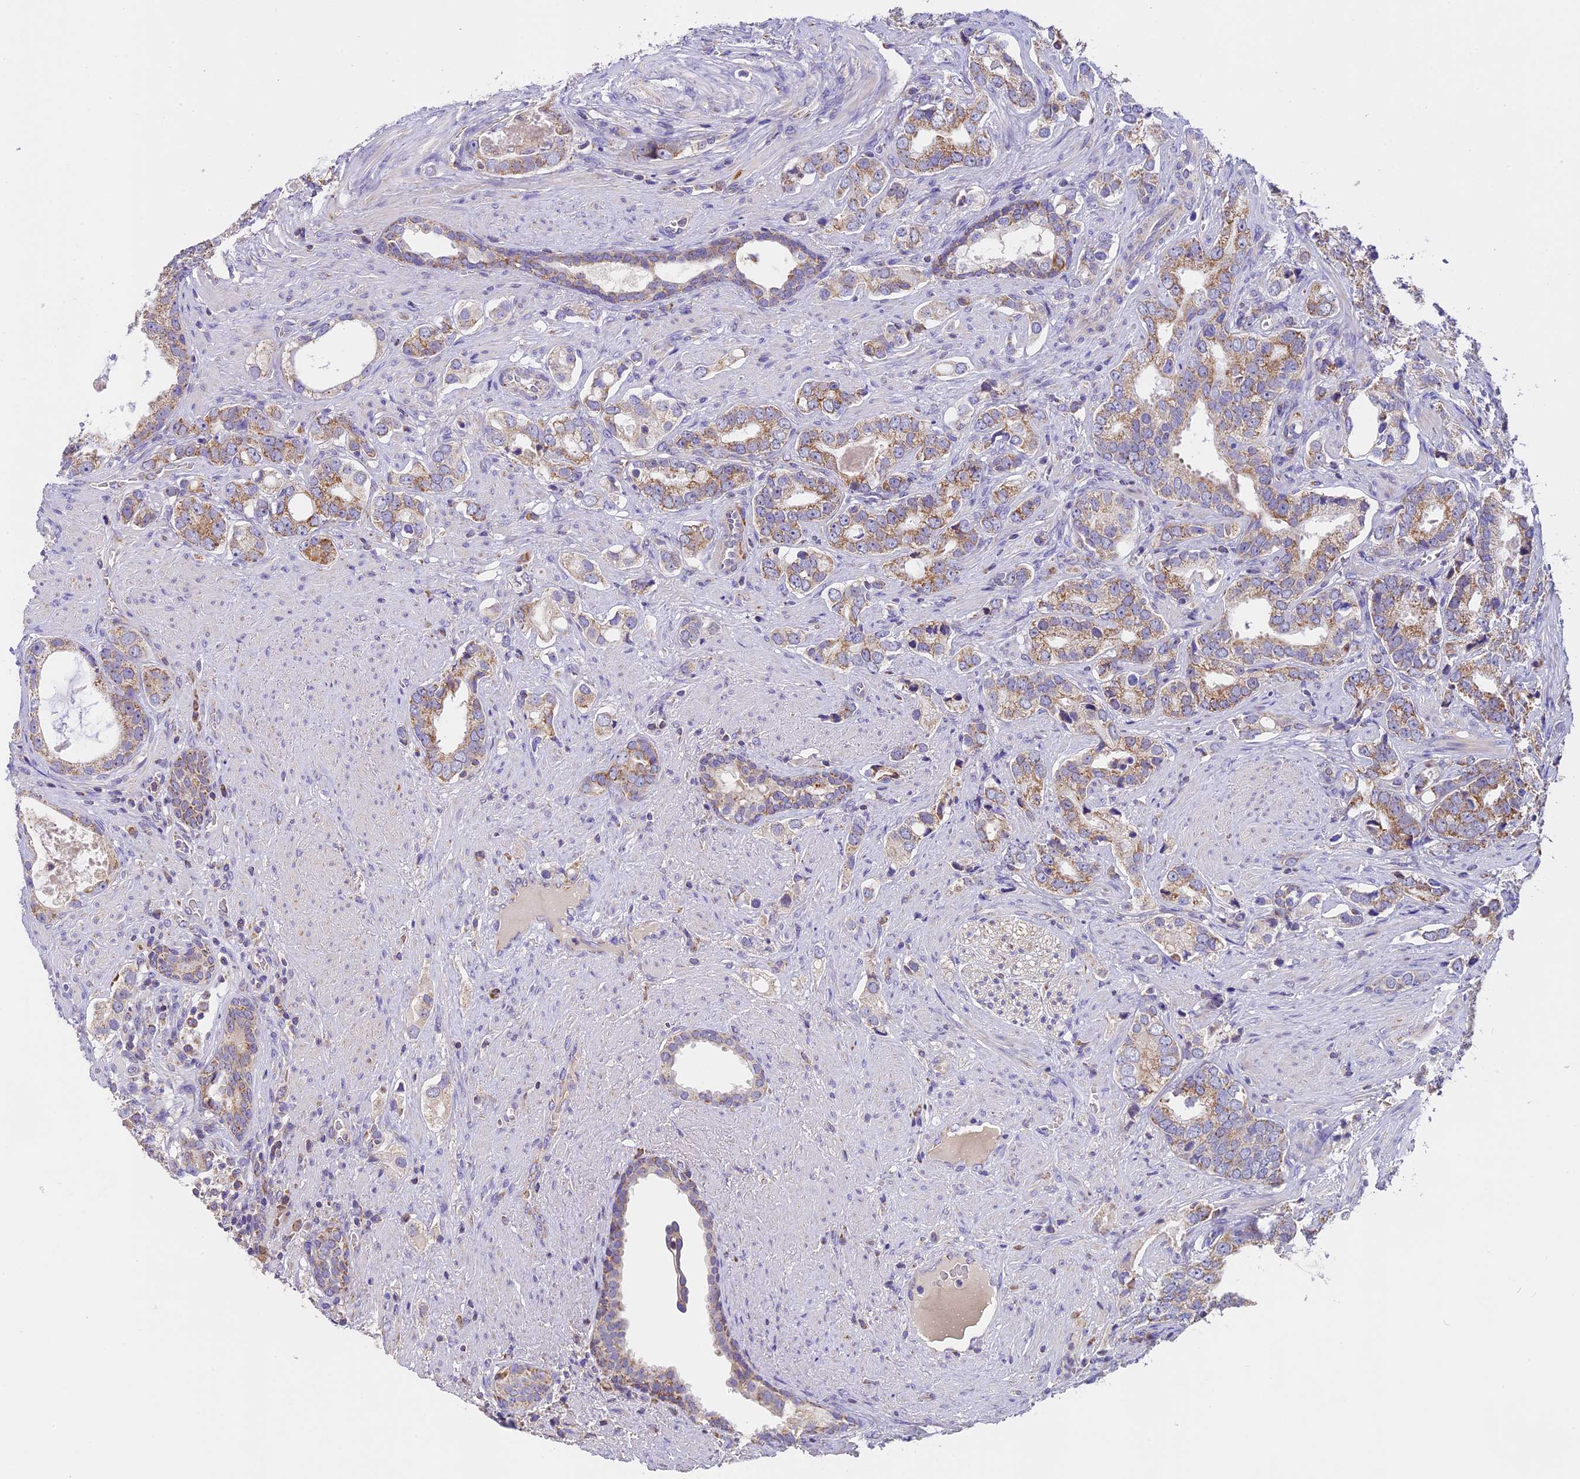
{"staining": {"intensity": "moderate", "quantity": ">75%", "location": "cytoplasmic/membranous"}, "tissue": "prostate cancer", "cell_type": "Tumor cells", "image_type": "cancer", "snomed": [{"axis": "morphology", "description": "Adenocarcinoma, High grade"}, {"axis": "topography", "description": "Prostate"}], "caption": "Immunohistochemistry image of neoplastic tissue: prostate cancer (adenocarcinoma (high-grade)) stained using IHC demonstrates medium levels of moderate protein expression localized specifically in the cytoplasmic/membranous of tumor cells, appearing as a cytoplasmic/membranous brown color.", "gene": "MGME1", "patient": {"sex": "male", "age": 67}}